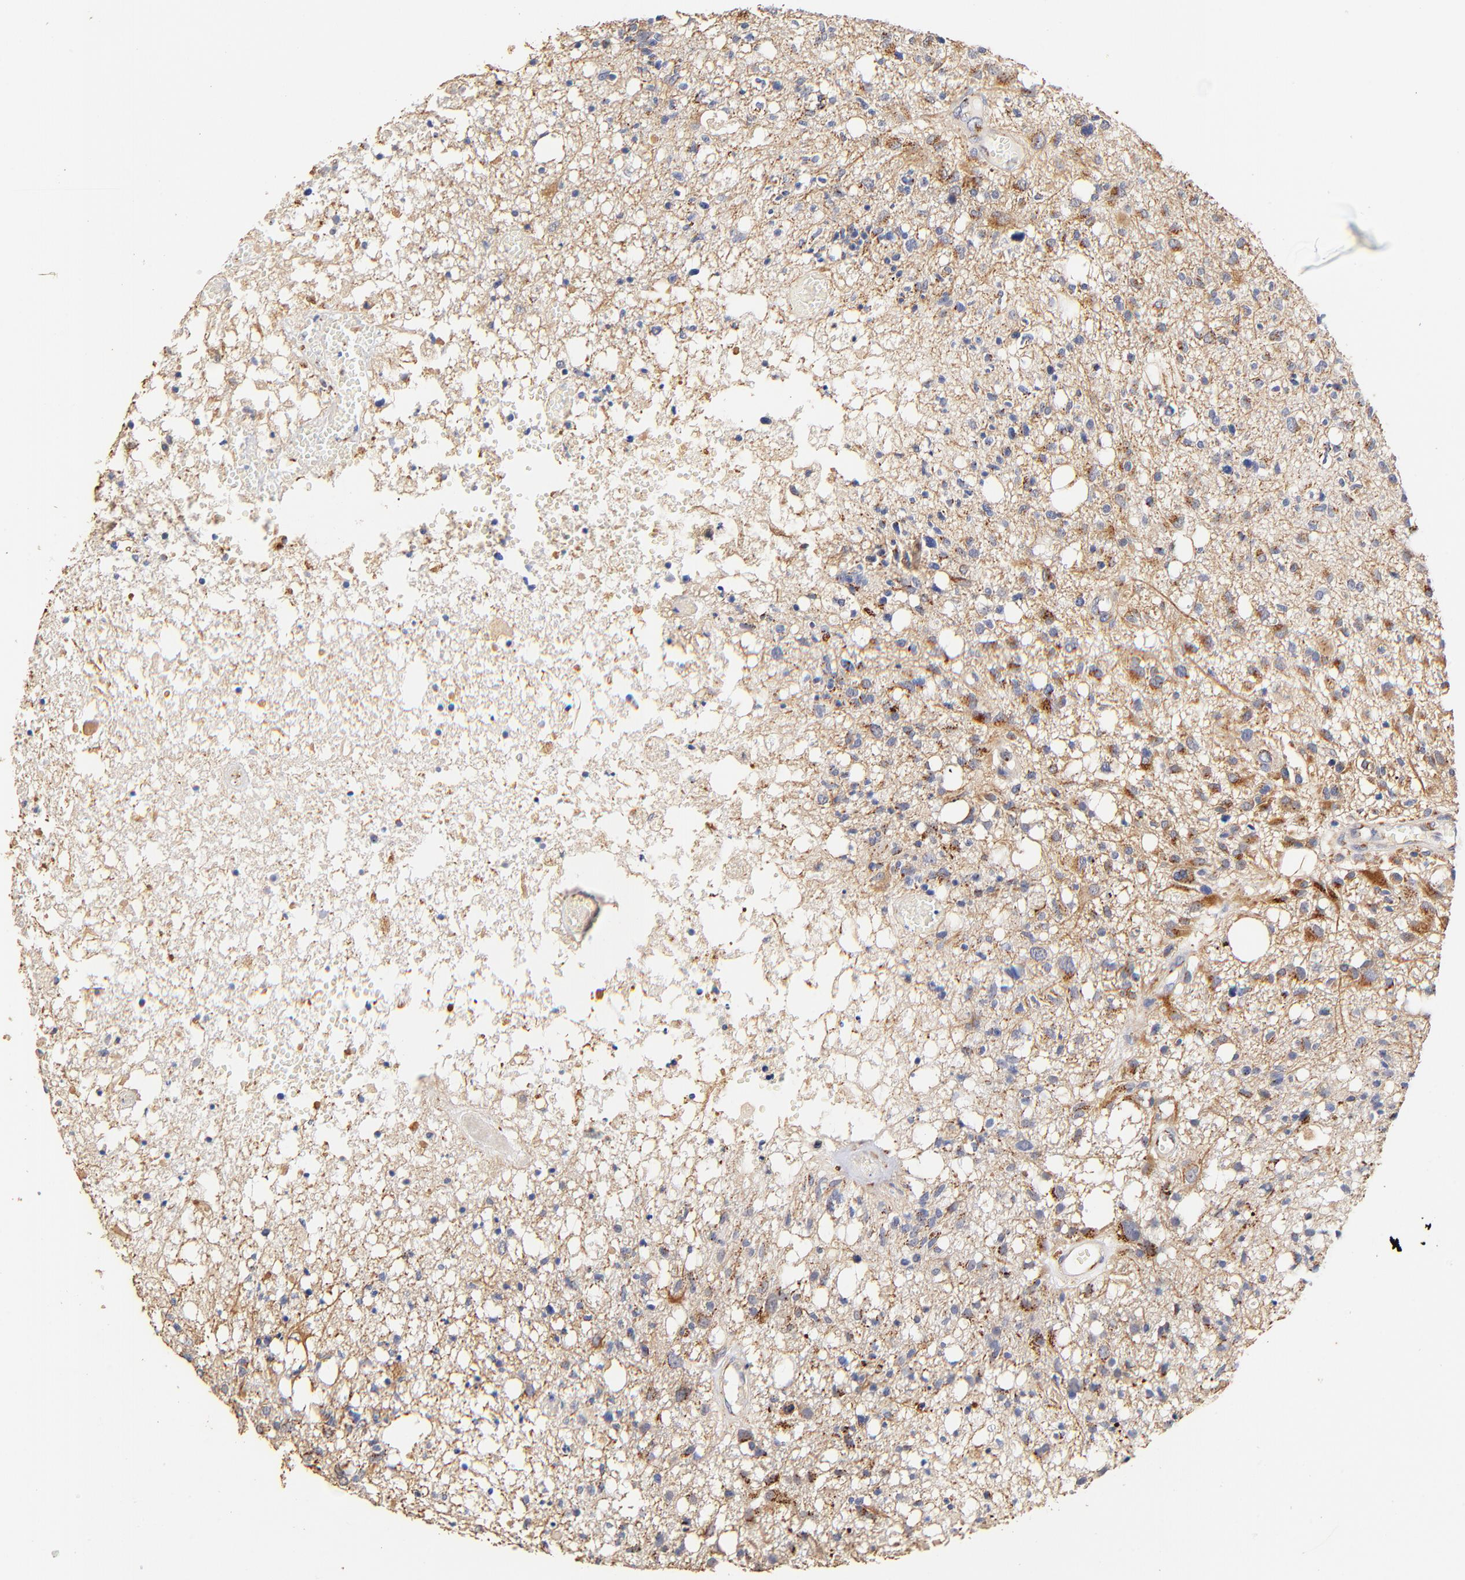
{"staining": {"intensity": "moderate", "quantity": "25%-75%", "location": "cytoplasmic/membranous"}, "tissue": "glioma", "cell_type": "Tumor cells", "image_type": "cancer", "snomed": [{"axis": "morphology", "description": "Glioma, malignant, High grade"}, {"axis": "topography", "description": "Cerebral cortex"}], "caption": "An immunohistochemistry micrograph of tumor tissue is shown. Protein staining in brown shows moderate cytoplasmic/membranous positivity in malignant glioma (high-grade) within tumor cells.", "gene": "FMNL3", "patient": {"sex": "male", "age": 76}}